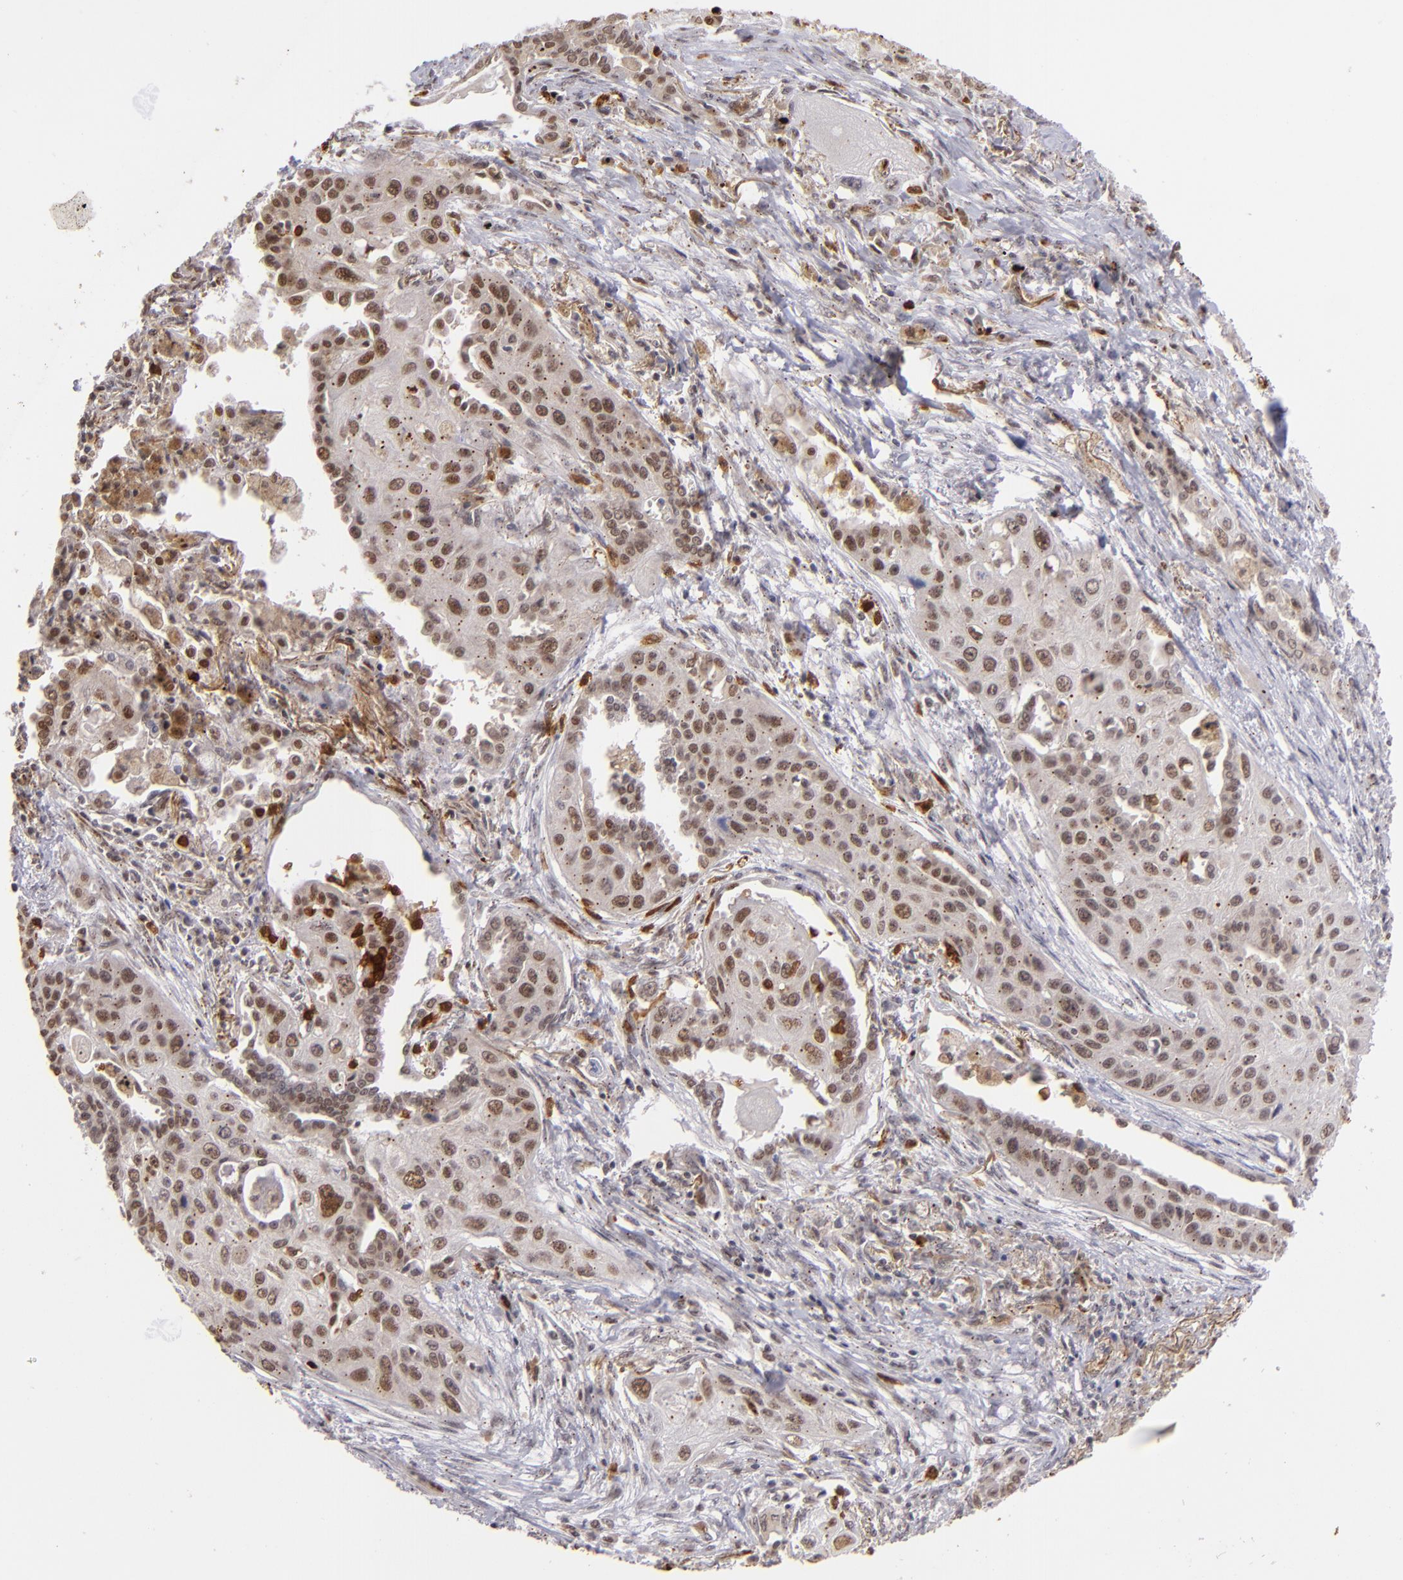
{"staining": {"intensity": "moderate", "quantity": "25%-75%", "location": "nuclear"}, "tissue": "lung cancer", "cell_type": "Tumor cells", "image_type": "cancer", "snomed": [{"axis": "morphology", "description": "Squamous cell carcinoma, NOS"}, {"axis": "topography", "description": "Lung"}], "caption": "Protein expression analysis of squamous cell carcinoma (lung) reveals moderate nuclear staining in approximately 25%-75% of tumor cells.", "gene": "RXRG", "patient": {"sex": "male", "age": 71}}